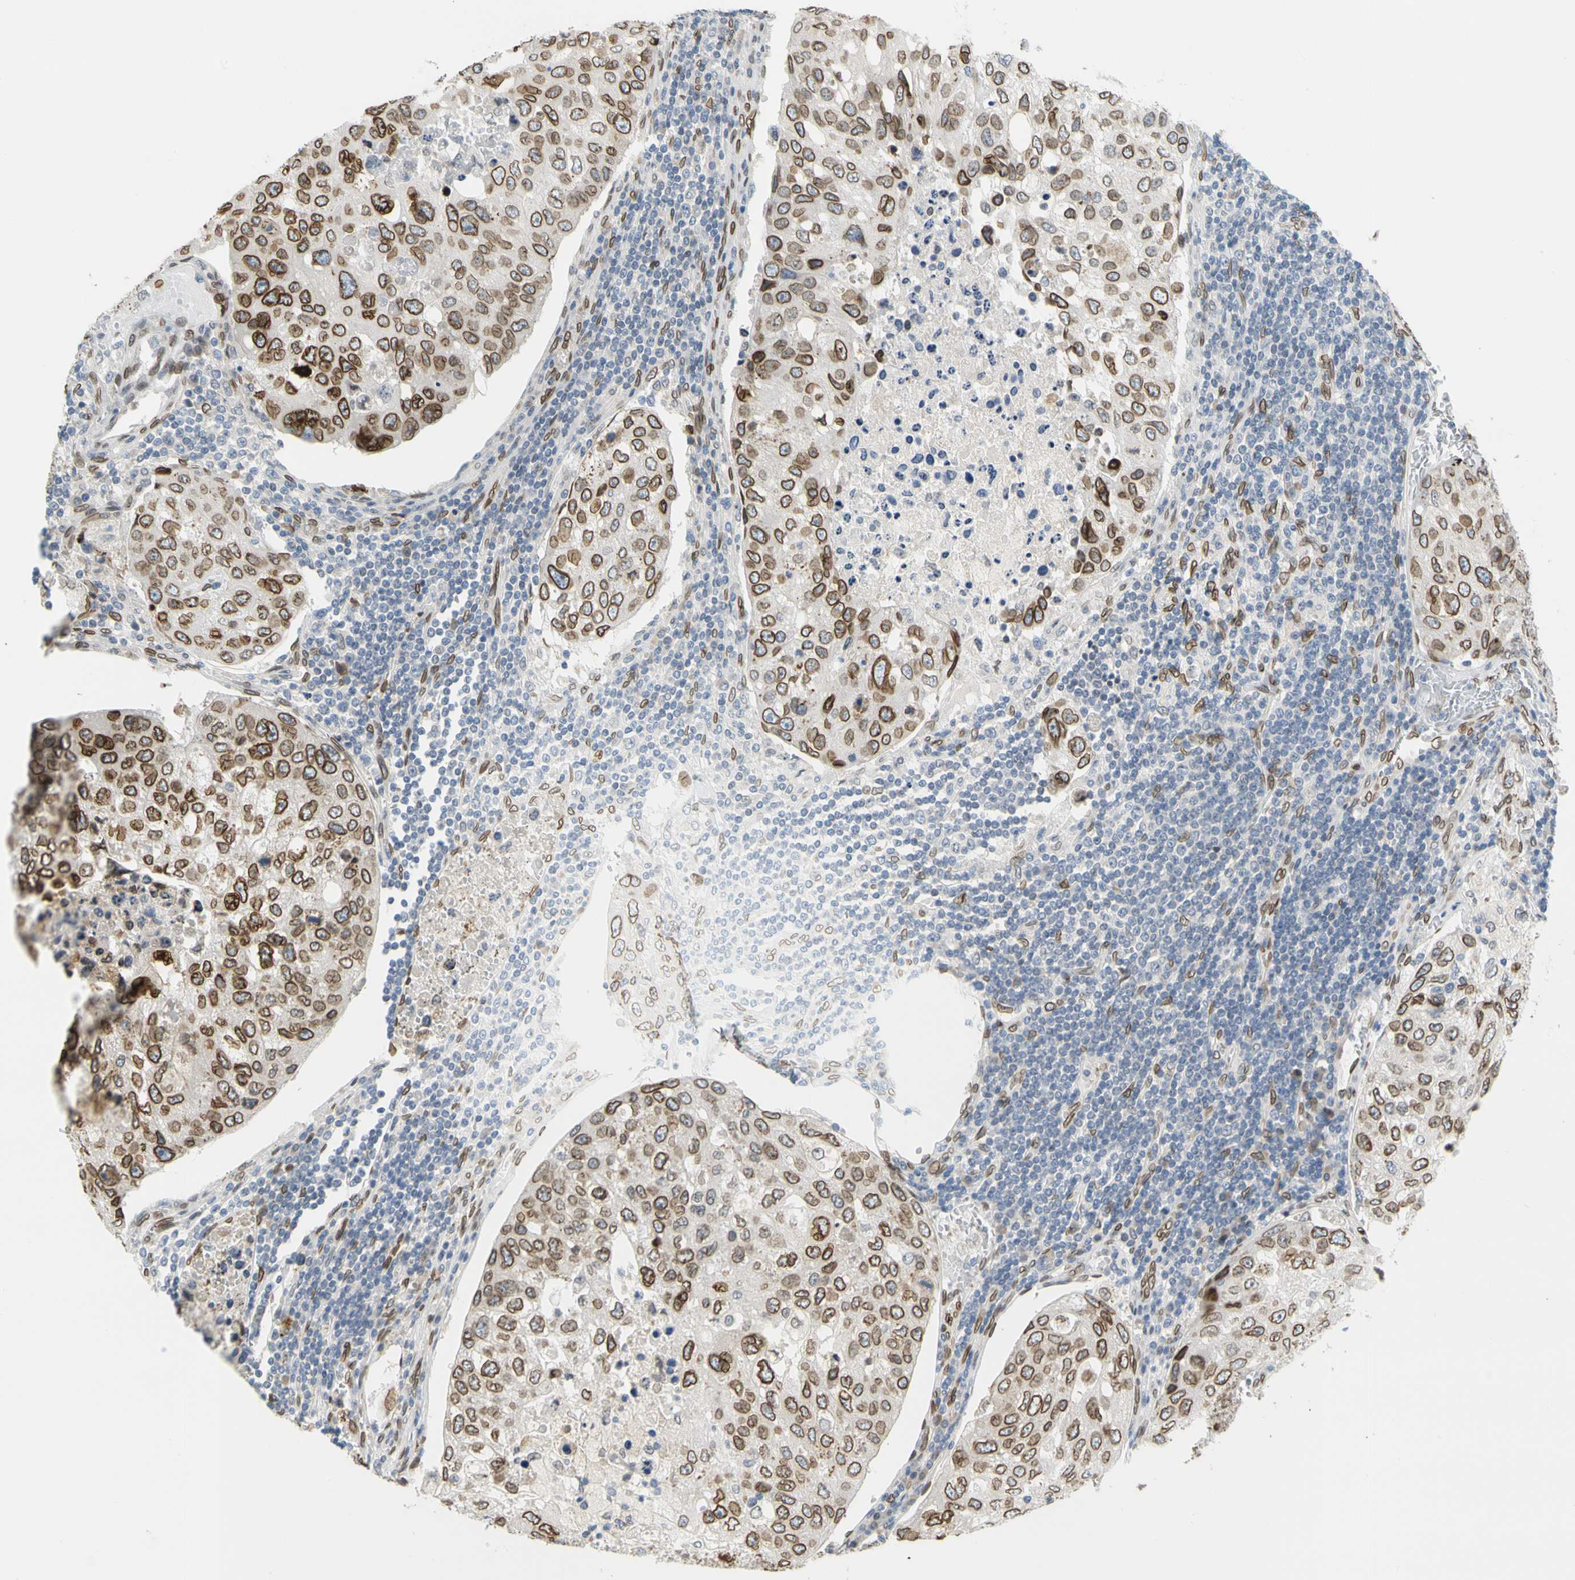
{"staining": {"intensity": "strong", "quantity": ">75%", "location": "cytoplasmic/membranous,nuclear"}, "tissue": "urothelial cancer", "cell_type": "Tumor cells", "image_type": "cancer", "snomed": [{"axis": "morphology", "description": "Urothelial carcinoma, High grade"}, {"axis": "topography", "description": "Lymph node"}, {"axis": "topography", "description": "Urinary bladder"}], "caption": "Urothelial cancer stained for a protein displays strong cytoplasmic/membranous and nuclear positivity in tumor cells. The staining was performed using DAB, with brown indicating positive protein expression. Nuclei are stained blue with hematoxylin.", "gene": "SUN1", "patient": {"sex": "male", "age": 51}}